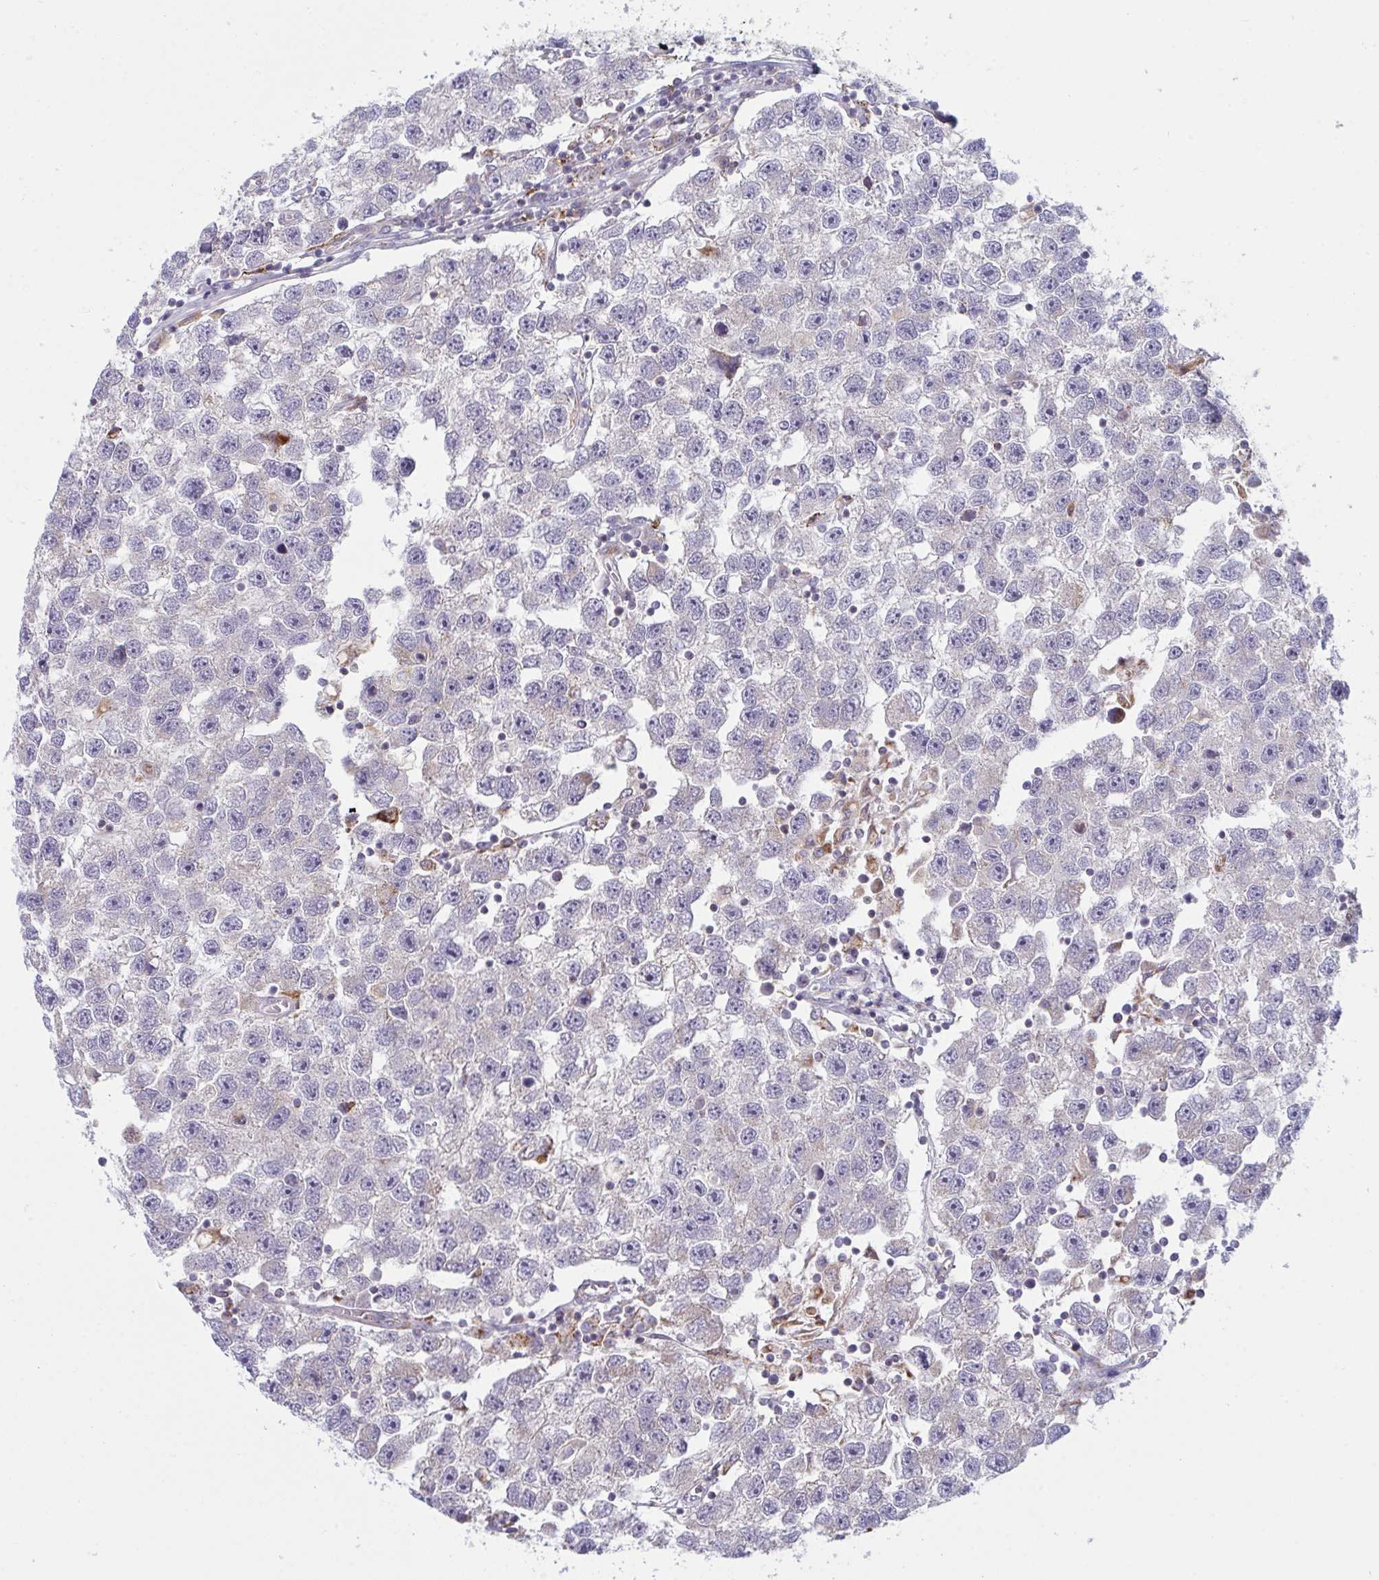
{"staining": {"intensity": "negative", "quantity": "none", "location": "none"}, "tissue": "testis cancer", "cell_type": "Tumor cells", "image_type": "cancer", "snomed": [{"axis": "morphology", "description": "Seminoma, NOS"}, {"axis": "topography", "description": "Testis"}], "caption": "Immunohistochemistry of human seminoma (testis) reveals no positivity in tumor cells.", "gene": "XAF1", "patient": {"sex": "male", "age": 26}}